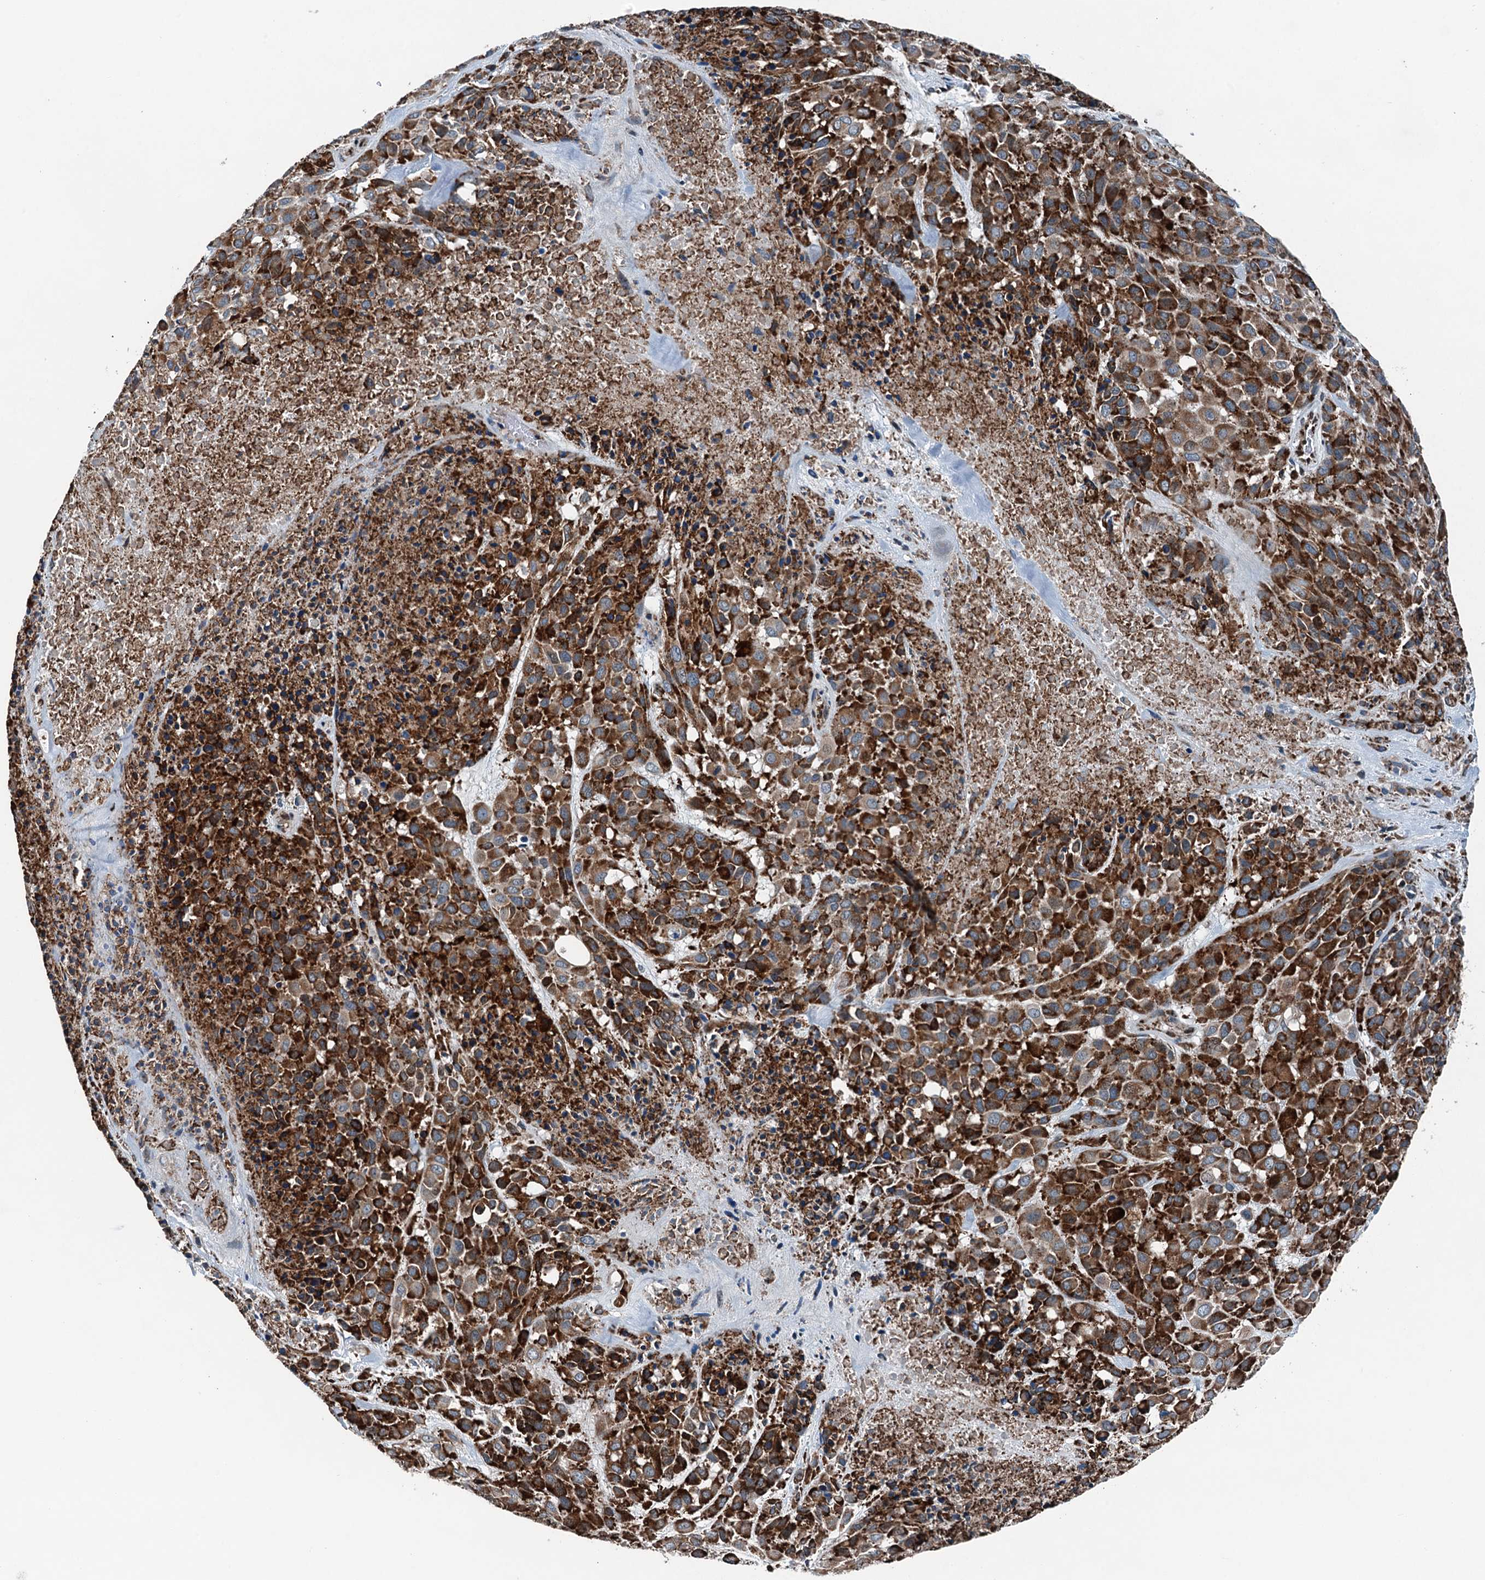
{"staining": {"intensity": "strong", "quantity": ">75%", "location": "cytoplasmic/membranous"}, "tissue": "melanoma", "cell_type": "Tumor cells", "image_type": "cancer", "snomed": [{"axis": "morphology", "description": "Malignant melanoma, Metastatic site"}, {"axis": "topography", "description": "Skin"}], "caption": "IHC of malignant melanoma (metastatic site) reveals high levels of strong cytoplasmic/membranous expression in approximately >75% of tumor cells.", "gene": "TAMALIN", "patient": {"sex": "female", "age": 81}}